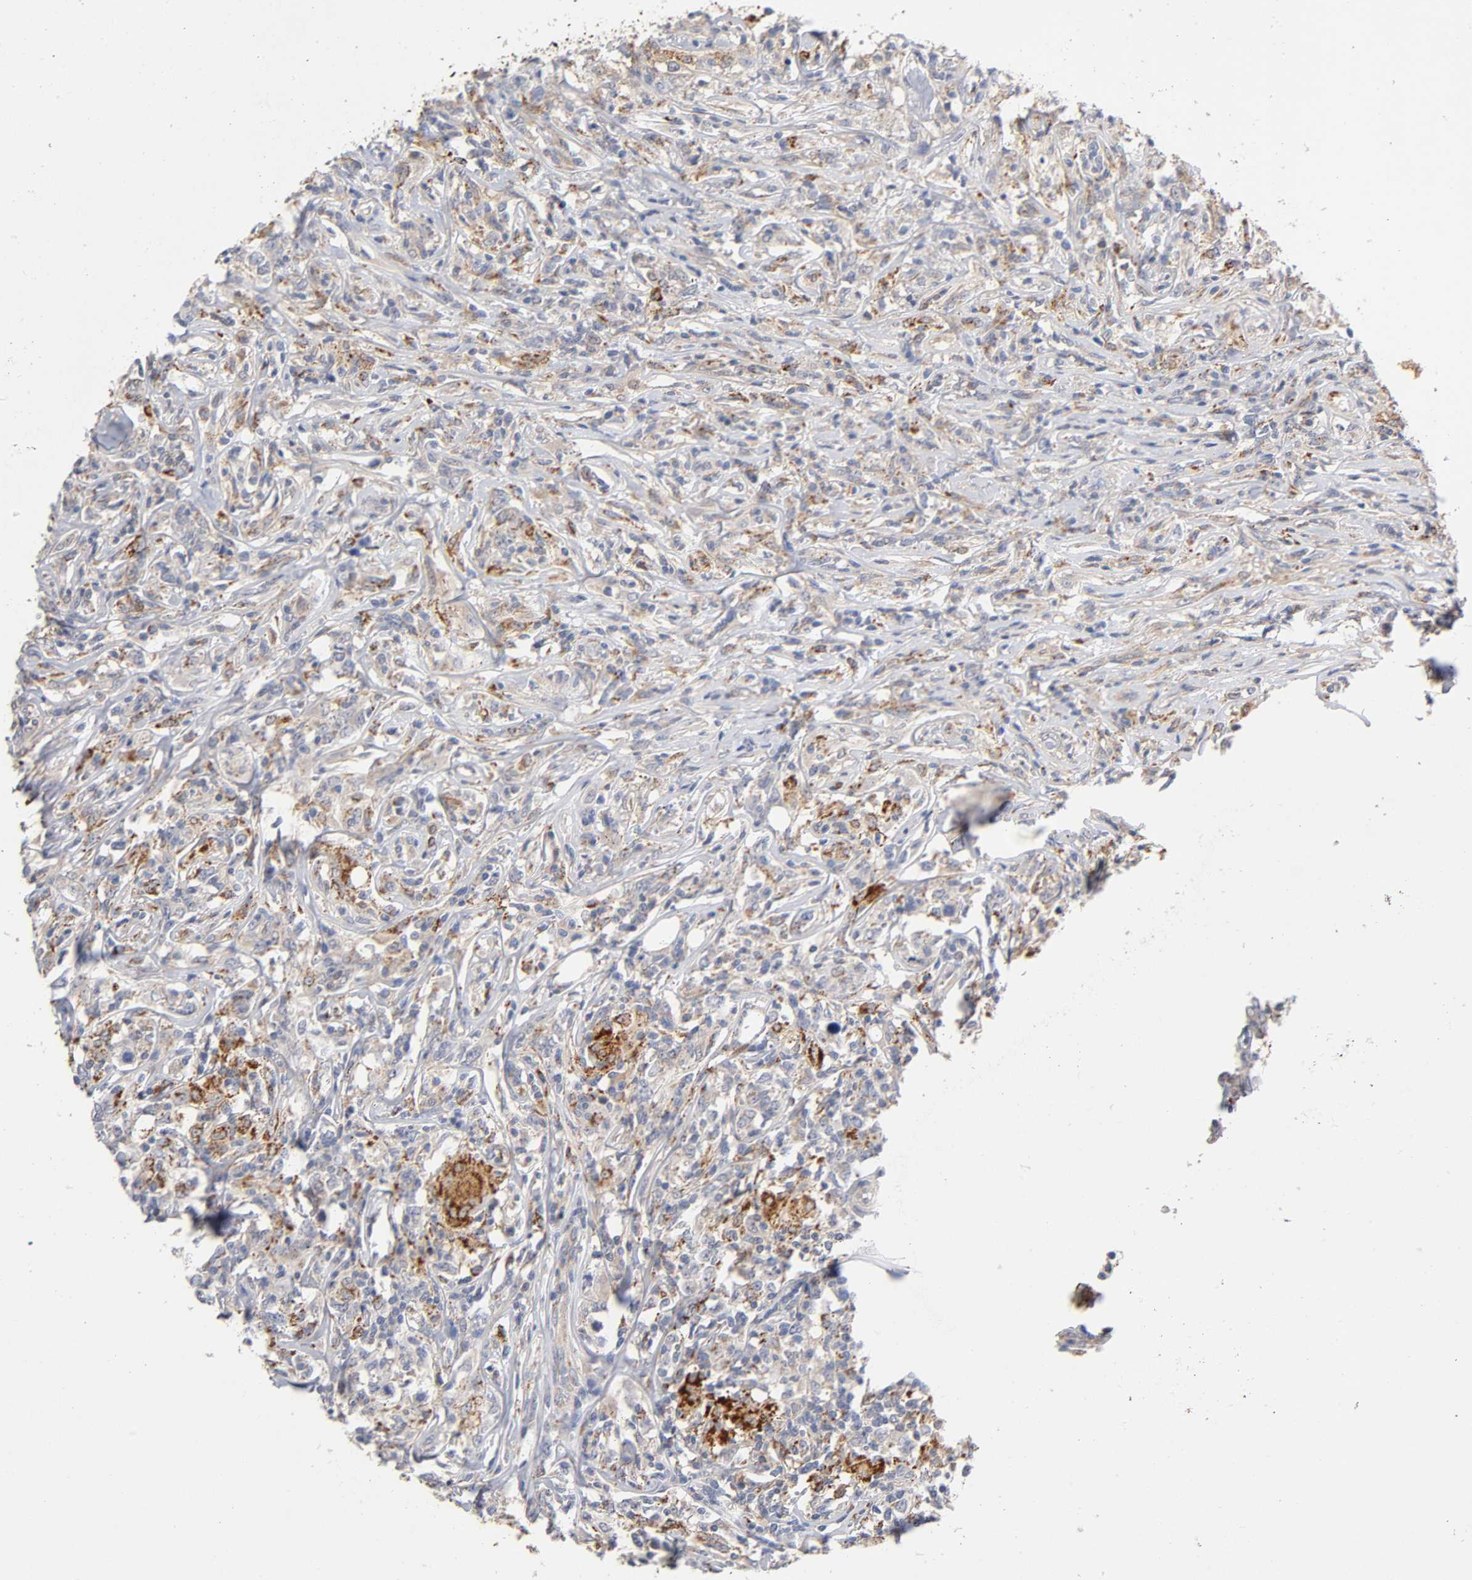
{"staining": {"intensity": "moderate", "quantity": ">75%", "location": "cytoplasmic/membranous"}, "tissue": "lymphoma", "cell_type": "Tumor cells", "image_type": "cancer", "snomed": [{"axis": "morphology", "description": "Malignant lymphoma, non-Hodgkin's type, High grade"}, {"axis": "topography", "description": "Lymph node"}], "caption": "Lymphoma stained for a protein (brown) reveals moderate cytoplasmic/membranous positive positivity in approximately >75% of tumor cells.", "gene": "ISG15", "patient": {"sex": "female", "age": 84}}